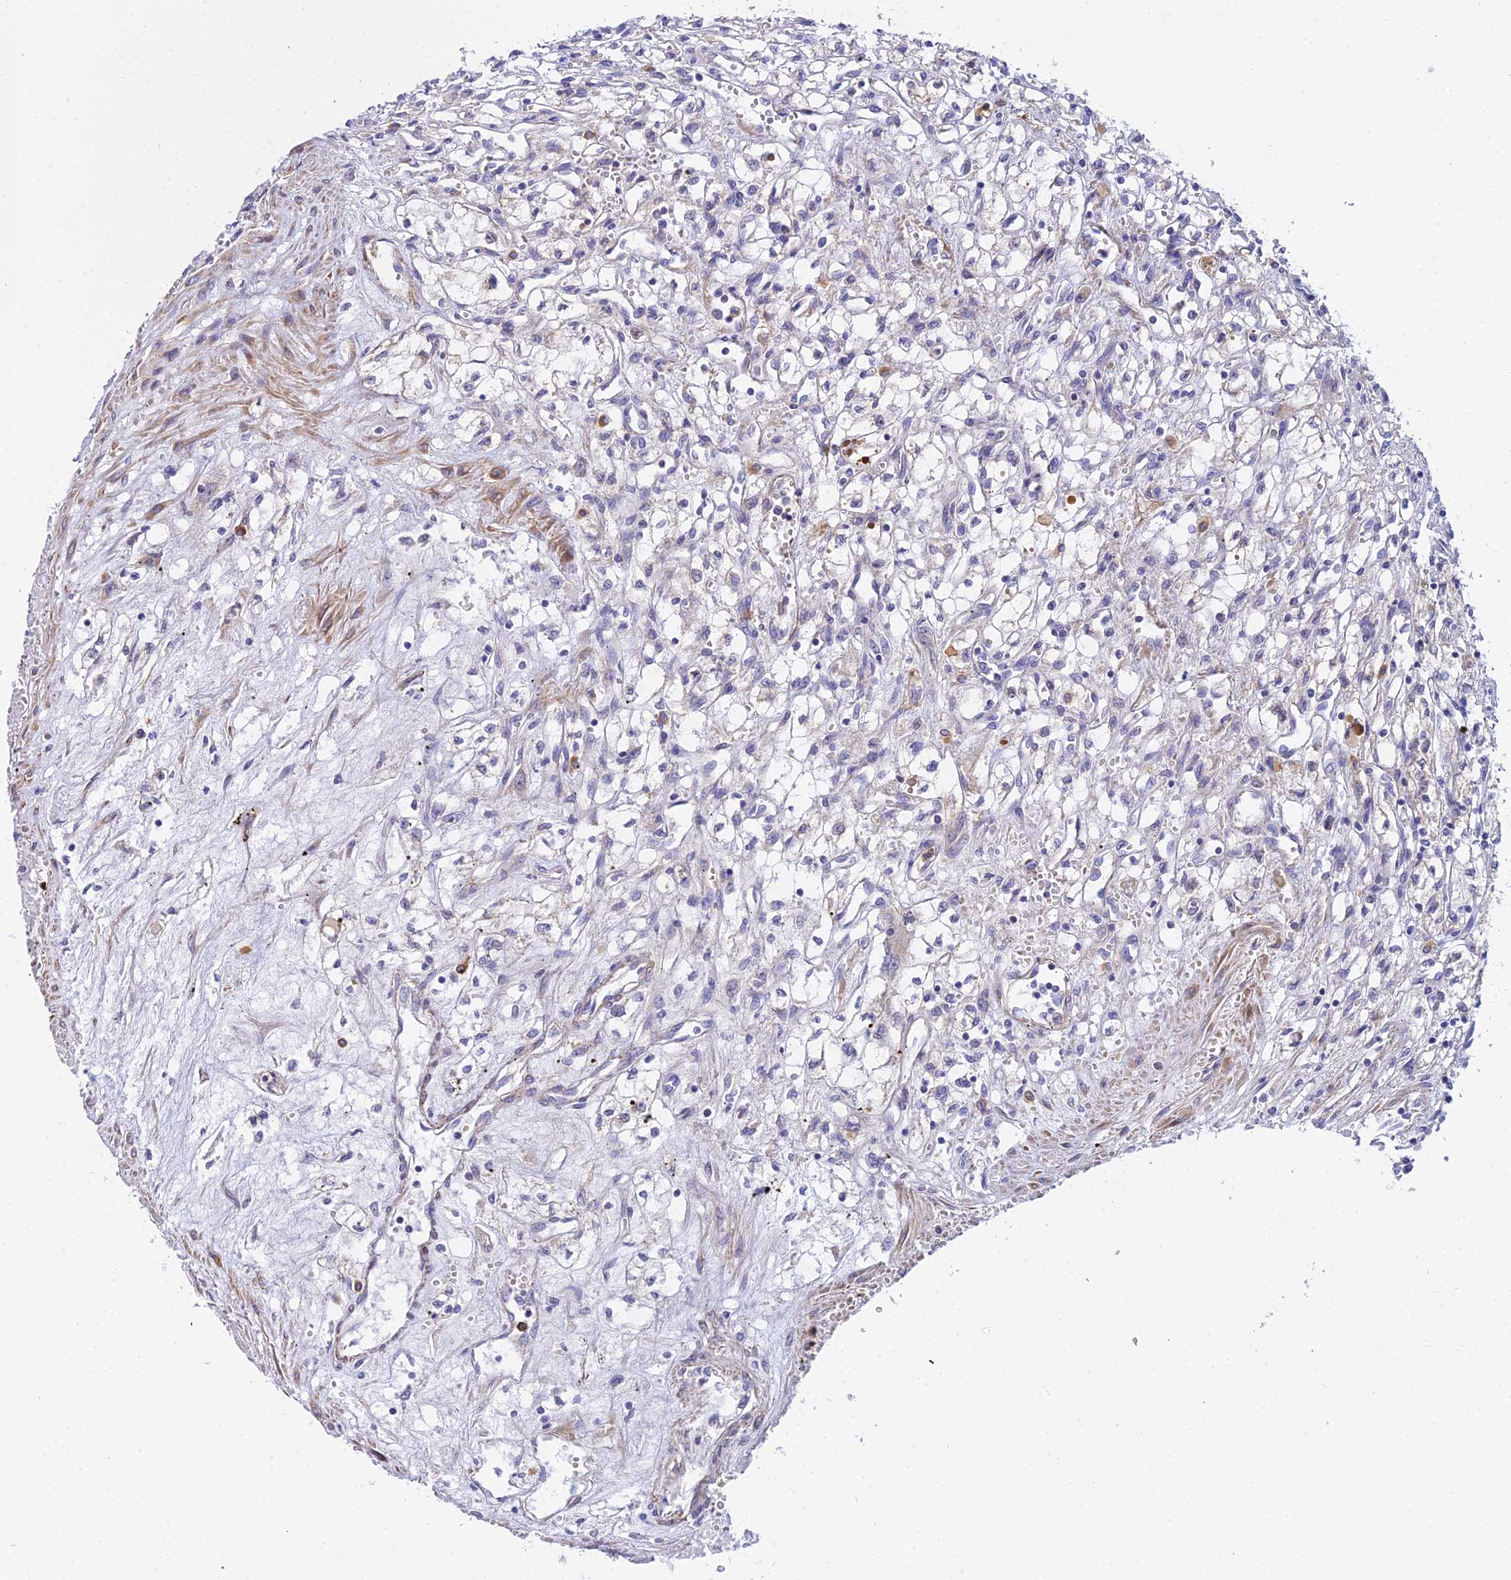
{"staining": {"intensity": "negative", "quantity": "none", "location": "none"}, "tissue": "renal cancer", "cell_type": "Tumor cells", "image_type": "cancer", "snomed": [{"axis": "morphology", "description": "Adenocarcinoma, NOS"}, {"axis": "topography", "description": "Kidney"}], "caption": "A histopathology image of renal adenocarcinoma stained for a protein demonstrates no brown staining in tumor cells.", "gene": "ACOT2", "patient": {"sex": "male", "age": 59}}